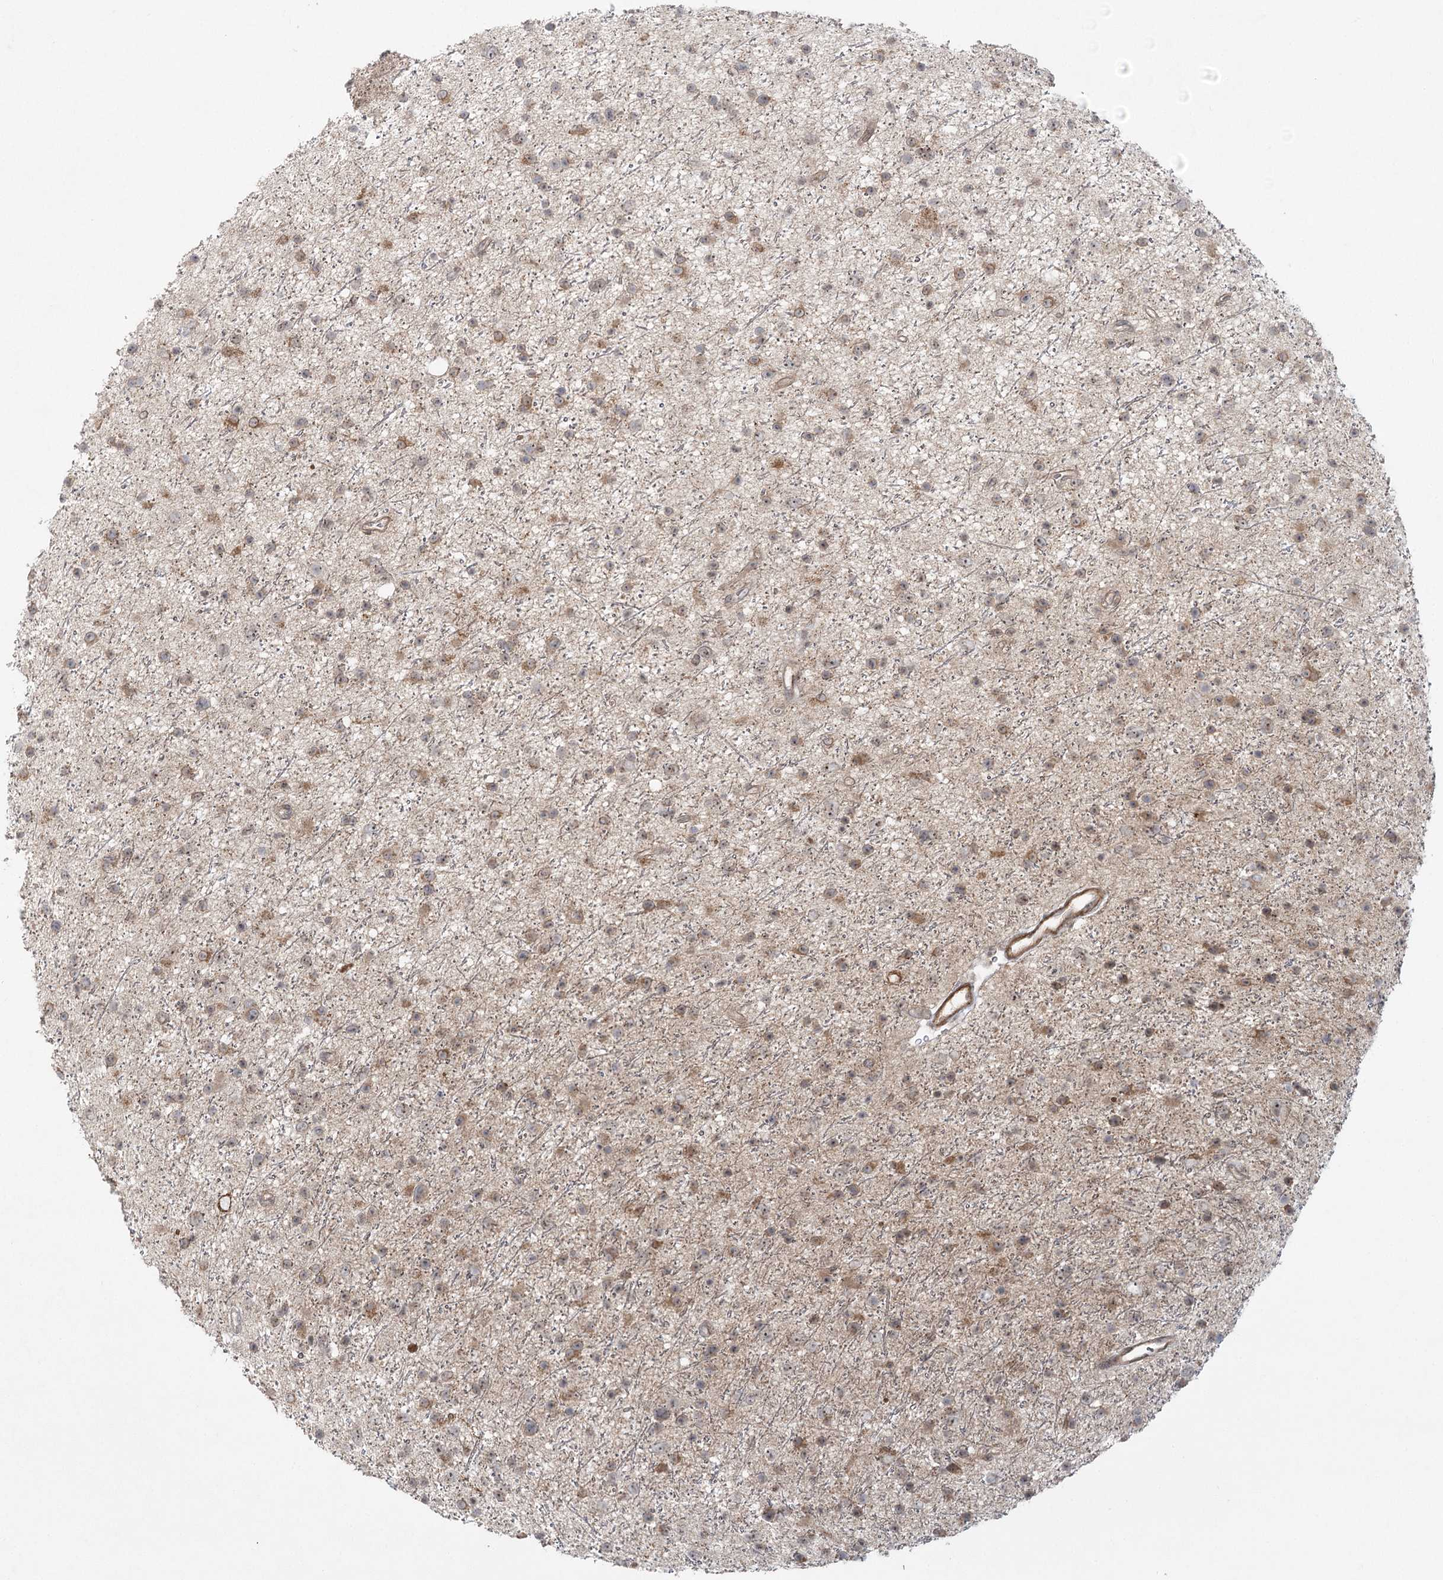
{"staining": {"intensity": "weak", "quantity": "25%-75%", "location": "cytoplasmic/membranous"}, "tissue": "glioma", "cell_type": "Tumor cells", "image_type": "cancer", "snomed": [{"axis": "morphology", "description": "Glioma, malignant, Low grade"}, {"axis": "topography", "description": "Cerebral cortex"}], "caption": "This micrograph shows glioma stained with immunohistochemistry to label a protein in brown. The cytoplasmic/membranous of tumor cells show weak positivity for the protein. Nuclei are counter-stained blue.", "gene": "SH2D3A", "patient": {"sex": "female", "age": 39}}